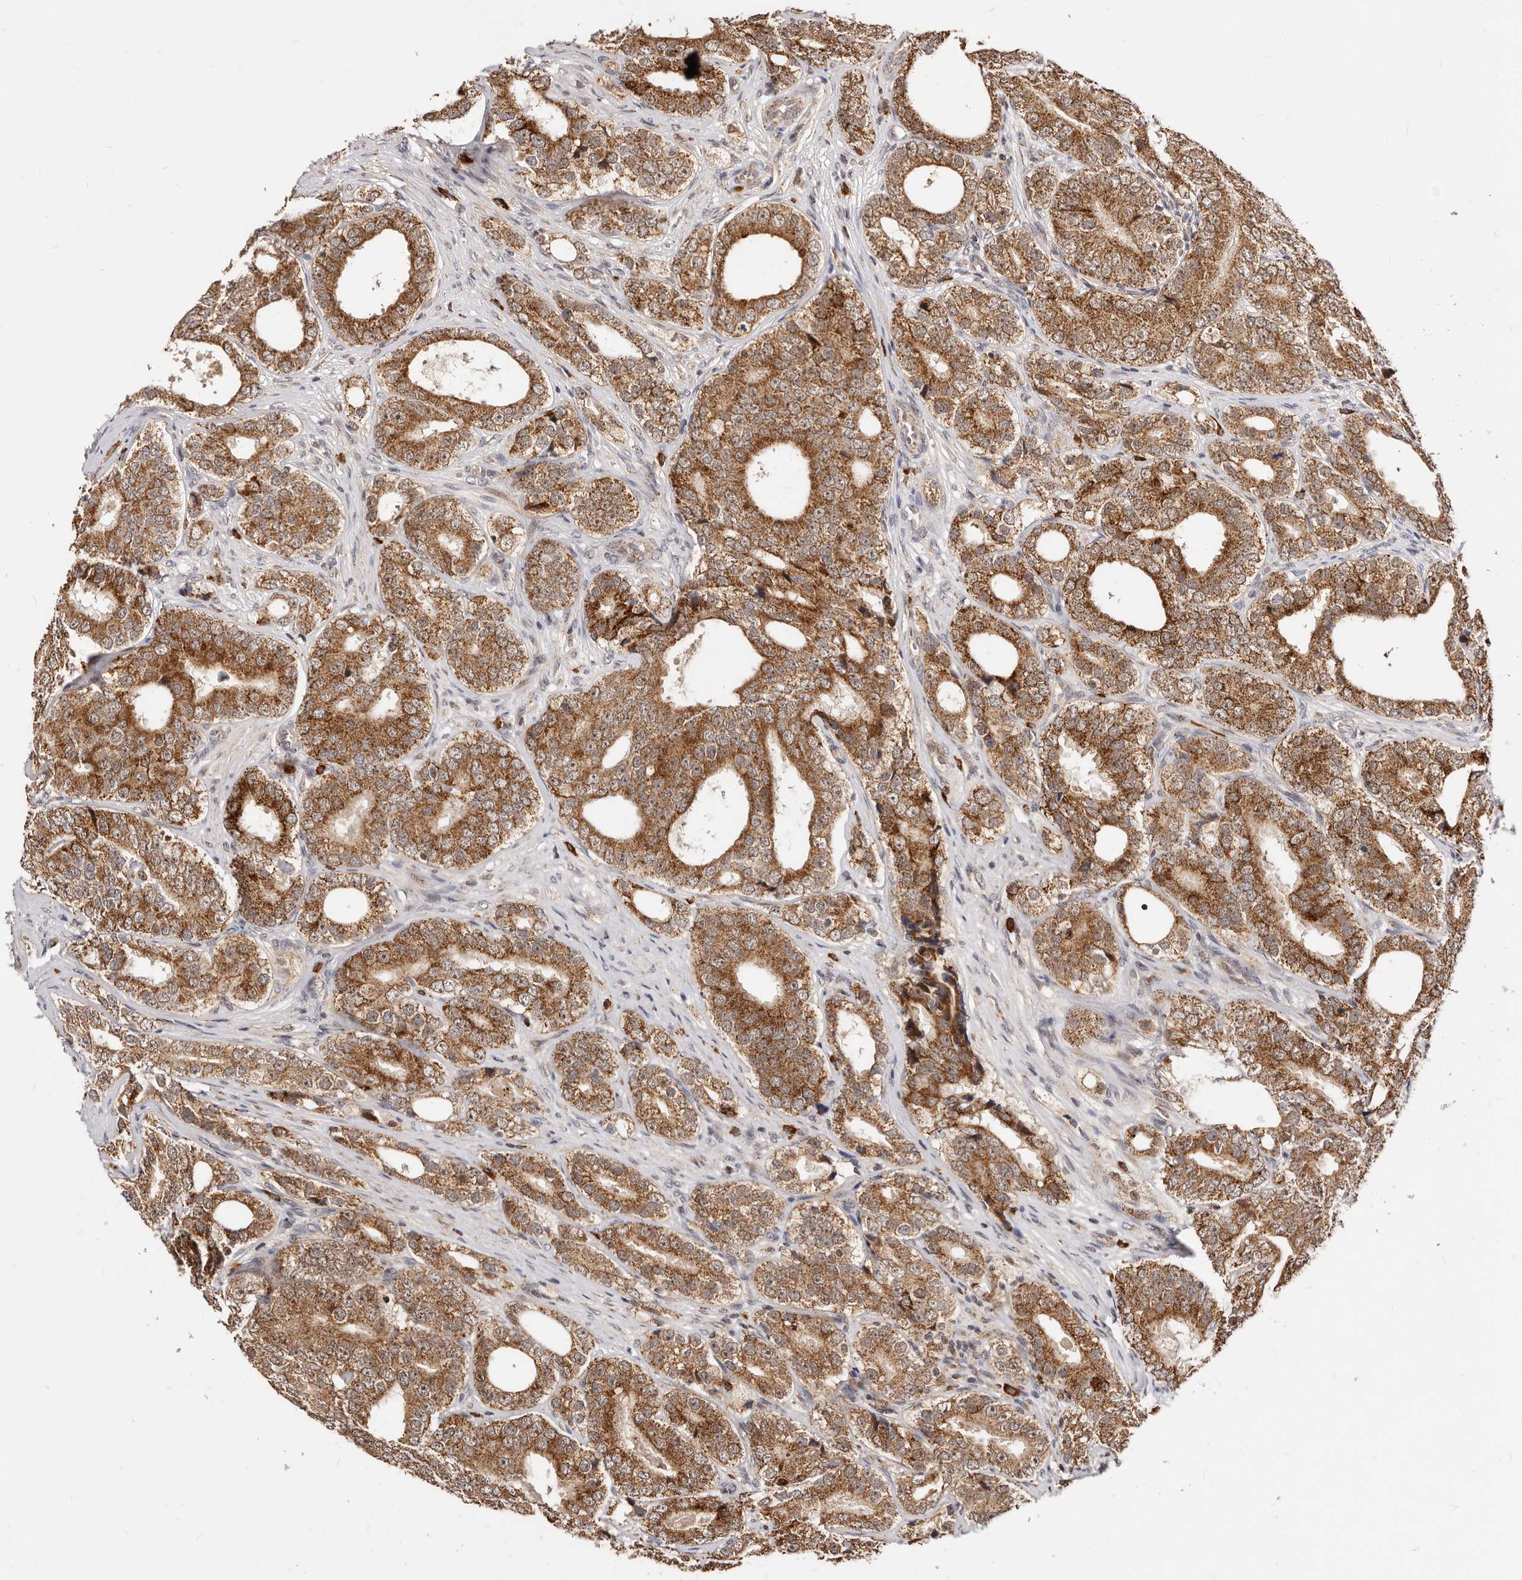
{"staining": {"intensity": "strong", "quantity": ">75%", "location": "cytoplasmic/membranous,nuclear"}, "tissue": "prostate cancer", "cell_type": "Tumor cells", "image_type": "cancer", "snomed": [{"axis": "morphology", "description": "Adenocarcinoma, High grade"}, {"axis": "topography", "description": "Prostate"}], "caption": "Immunohistochemical staining of human adenocarcinoma (high-grade) (prostate) shows strong cytoplasmic/membranous and nuclear protein staining in about >75% of tumor cells. The protein is shown in brown color, while the nuclei are stained blue.", "gene": "SEC14L1", "patient": {"sex": "male", "age": 56}}